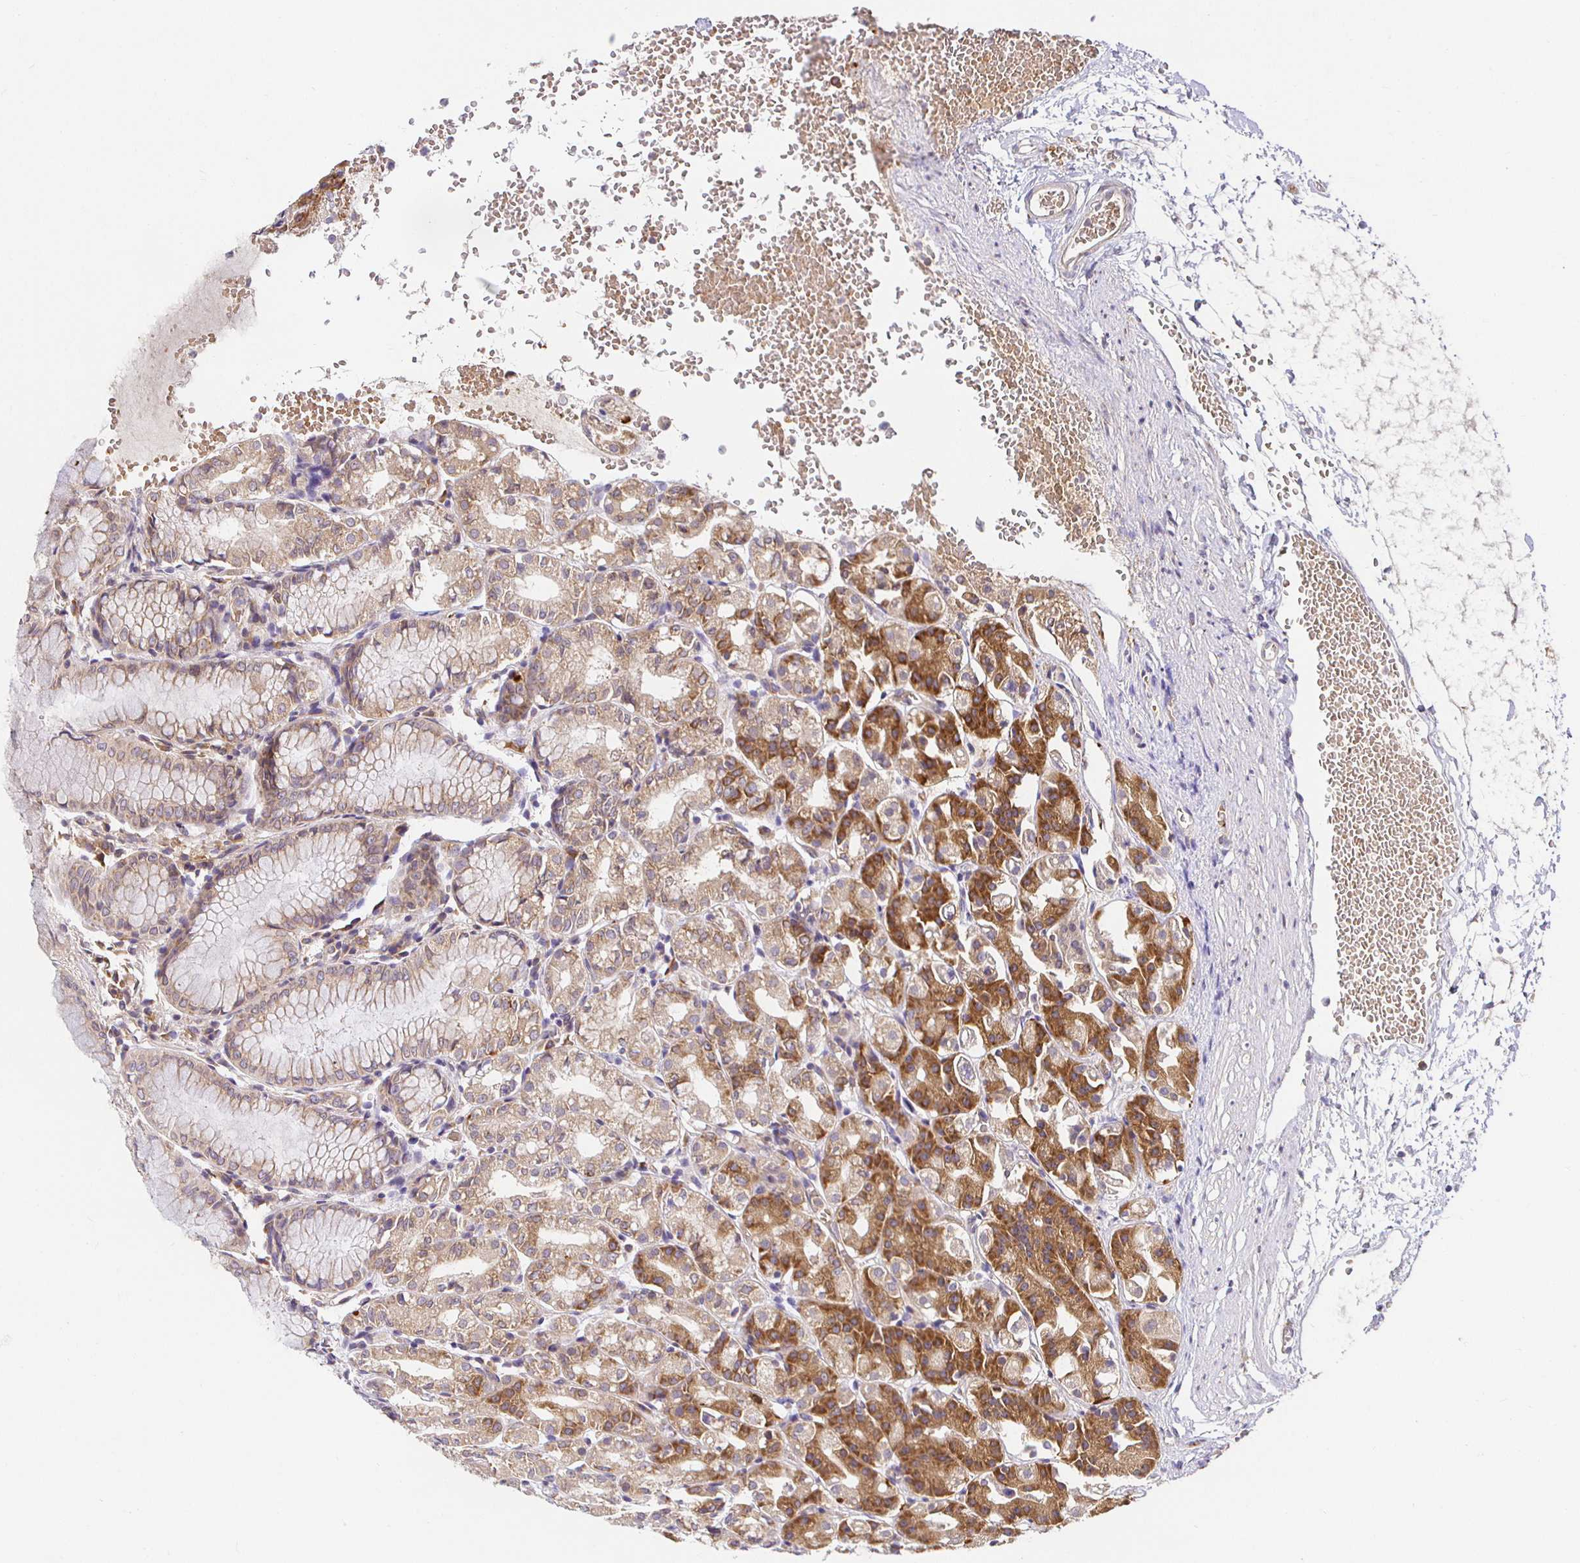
{"staining": {"intensity": "moderate", "quantity": "25%-75%", "location": "cytoplasmic/membranous"}, "tissue": "stomach", "cell_type": "Glandular cells", "image_type": "normal", "snomed": [{"axis": "morphology", "description": "Normal tissue, NOS"}, {"axis": "topography", "description": "Stomach"}], "caption": "Moderate cytoplasmic/membranous staining is appreciated in about 25%-75% of glandular cells in normal stomach. (Stains: DAB (3,3'-diaminobenzidine) in brown, nuclei in blue, Microscopy: brightfield microscopy at high magnification).", "gene": "IRAK1", "patient": {"sex": "female", "age": 57}}